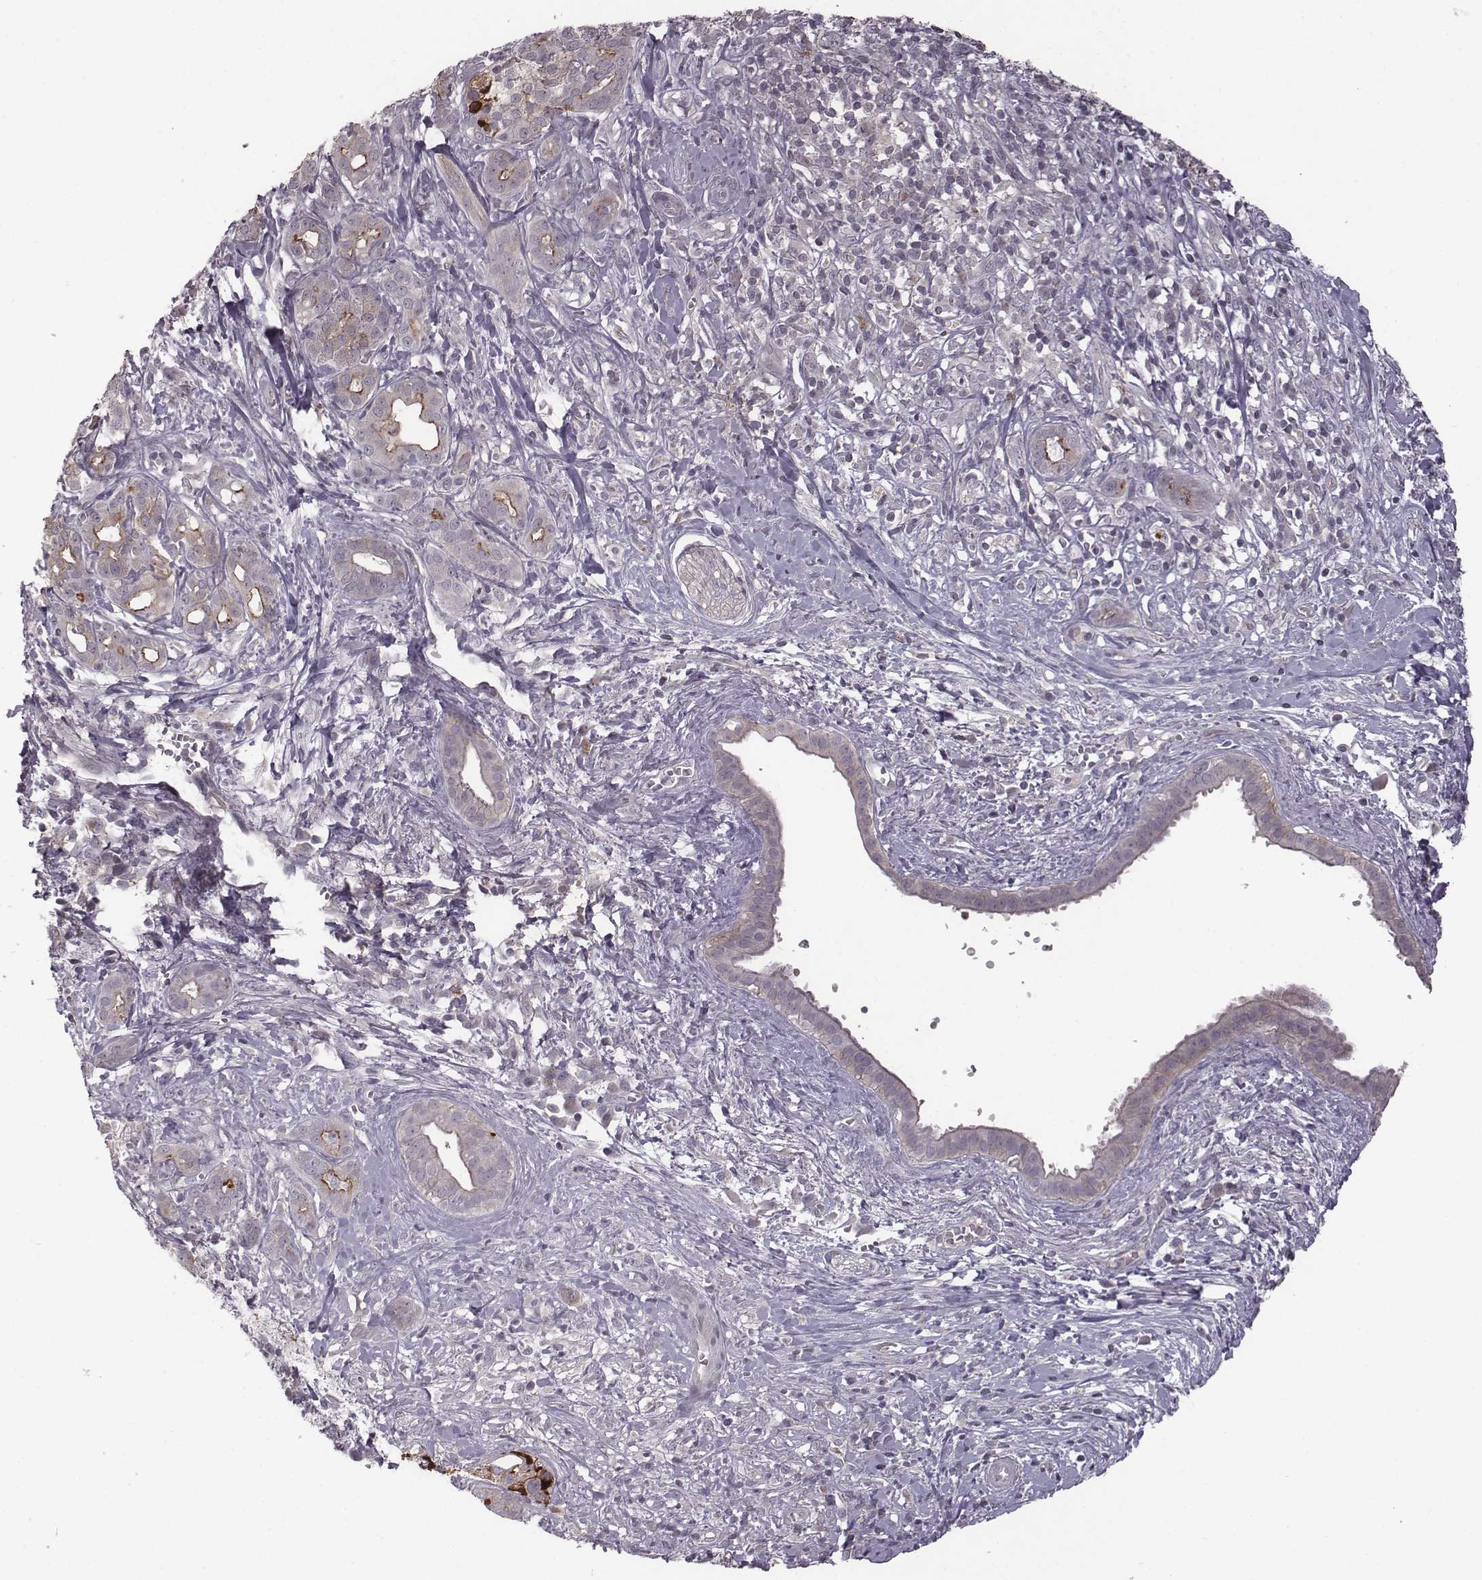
{"staining": {"intensity": "moderate", "quantity": ">75%", "location": "cytoplasmic/membranous"}, "tissue": "pancreatic cancer", "cell_type": "Tumor cells", "image_type": "cancer", "snomed": [{"axis": "morphology", "description": "Adenocarcinoma, NOS"}, {"axis": "topography", "description": "Pancreas"}], "caption": "Immunohistochemical staining of pancreatic cancer (adenocarcinoma) displays moderate cytoplasmic/membranous protein staining in approximately >75% of tumor cells.", "gene": "BICDL1", "patient": {"sex": "male", "age": 61}}